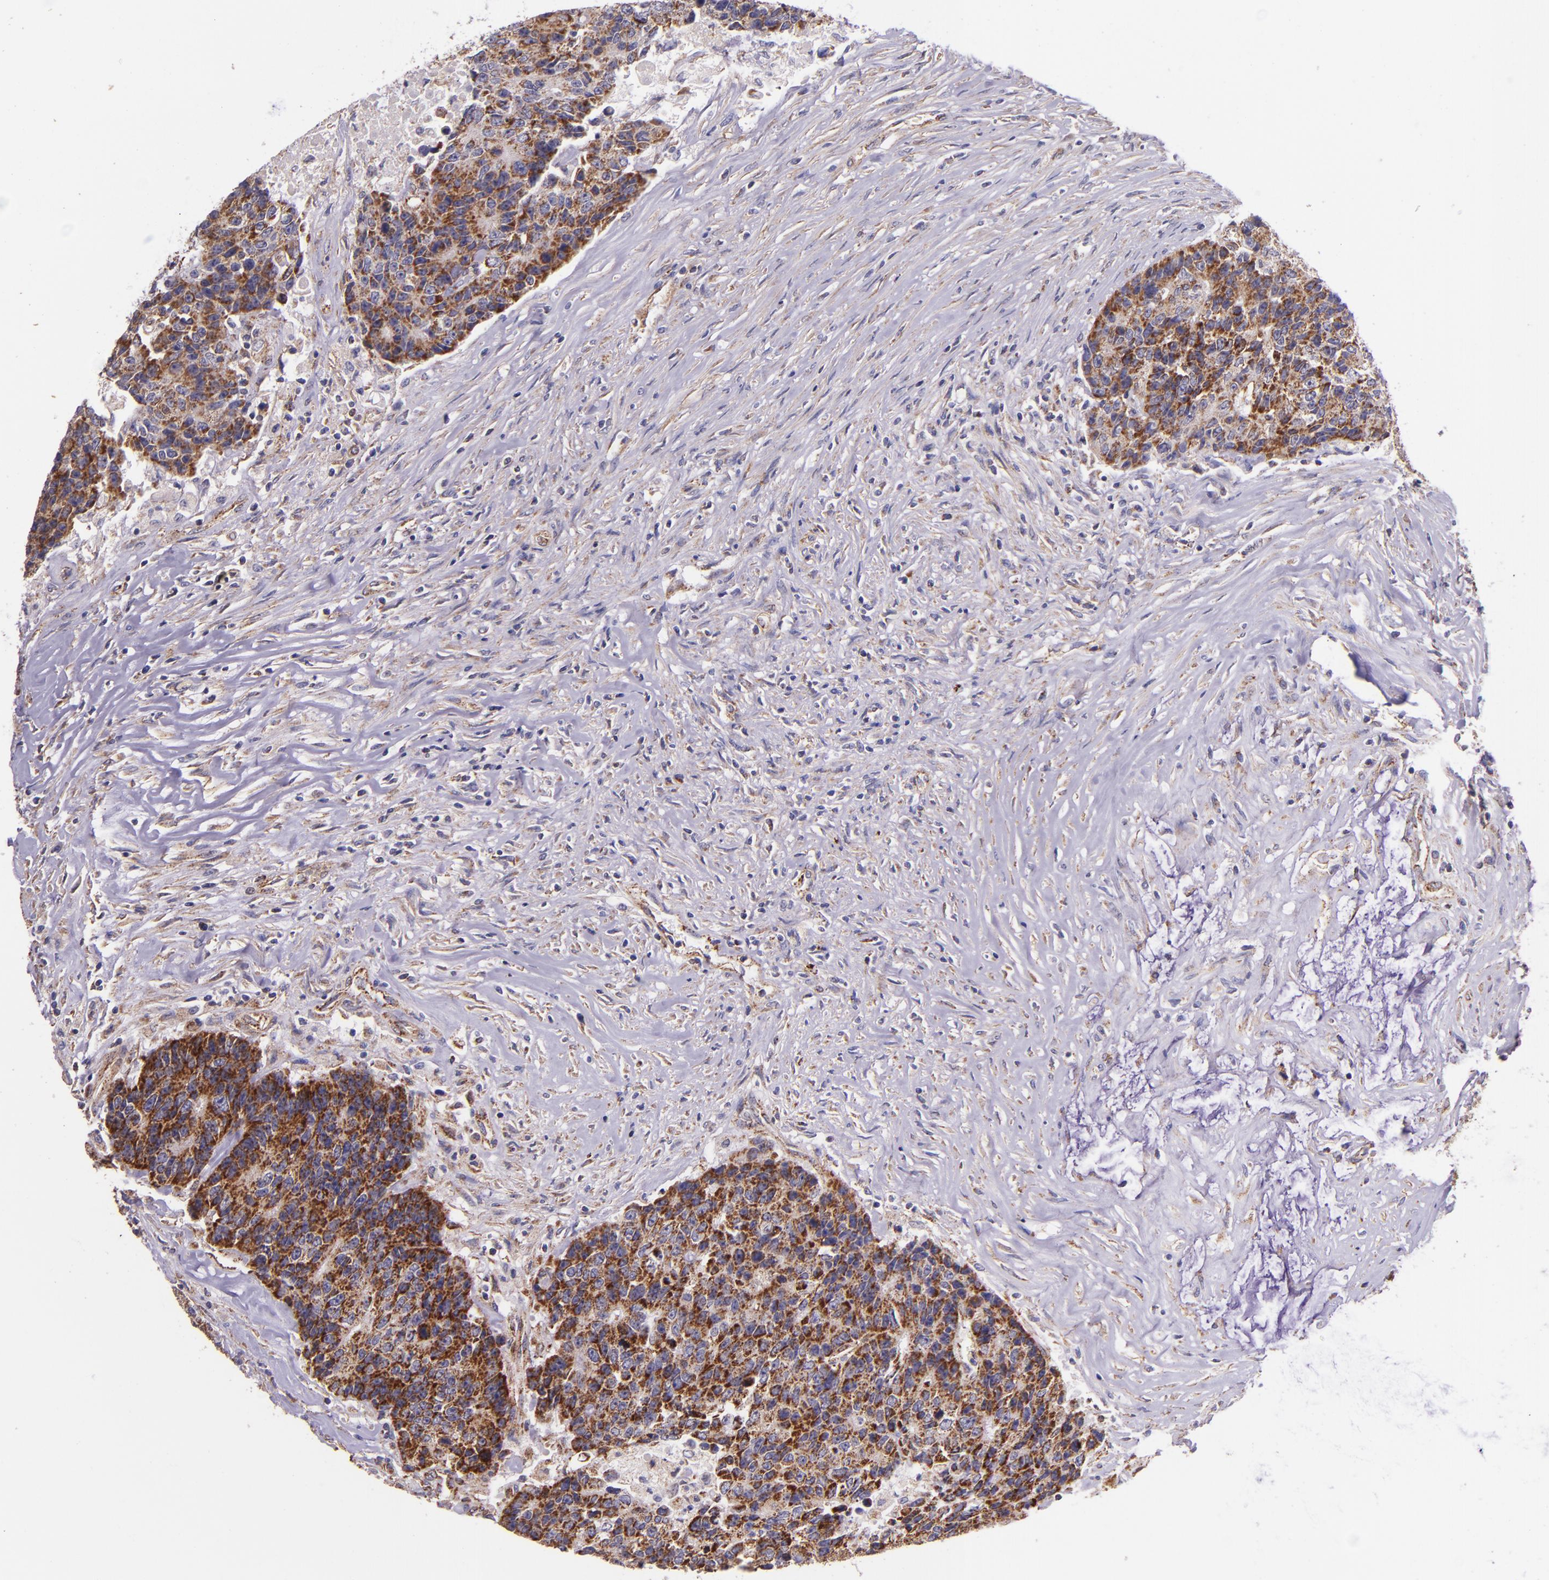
{"staining": {"intensity": "strong", "quantity": ">75%", "location": "cytoplasmic/membranous"}, "tissue": "colorectal cancer", "cell_type": "Tumor cells", "image_type": "cancer", "snomed": [{"axis": "morphology", "description": "Adenocarcinoma, NOS"}, {"axis": "topography", "description": "Colon"}], "caption": "Immunohistochemical staining of human colorectal adenocarcinoma reveals strong cytoplasmic/membranous protein expression in approximately >75% of tumor cells. The staining was performed using DAB (3,3'-diaminobenzidine), with brown indicating positive protein expression. Nuclei are stained blue with hematoxylin.", "gene": "IDH3G", "patient": {"sex": "female", "age": 86}}